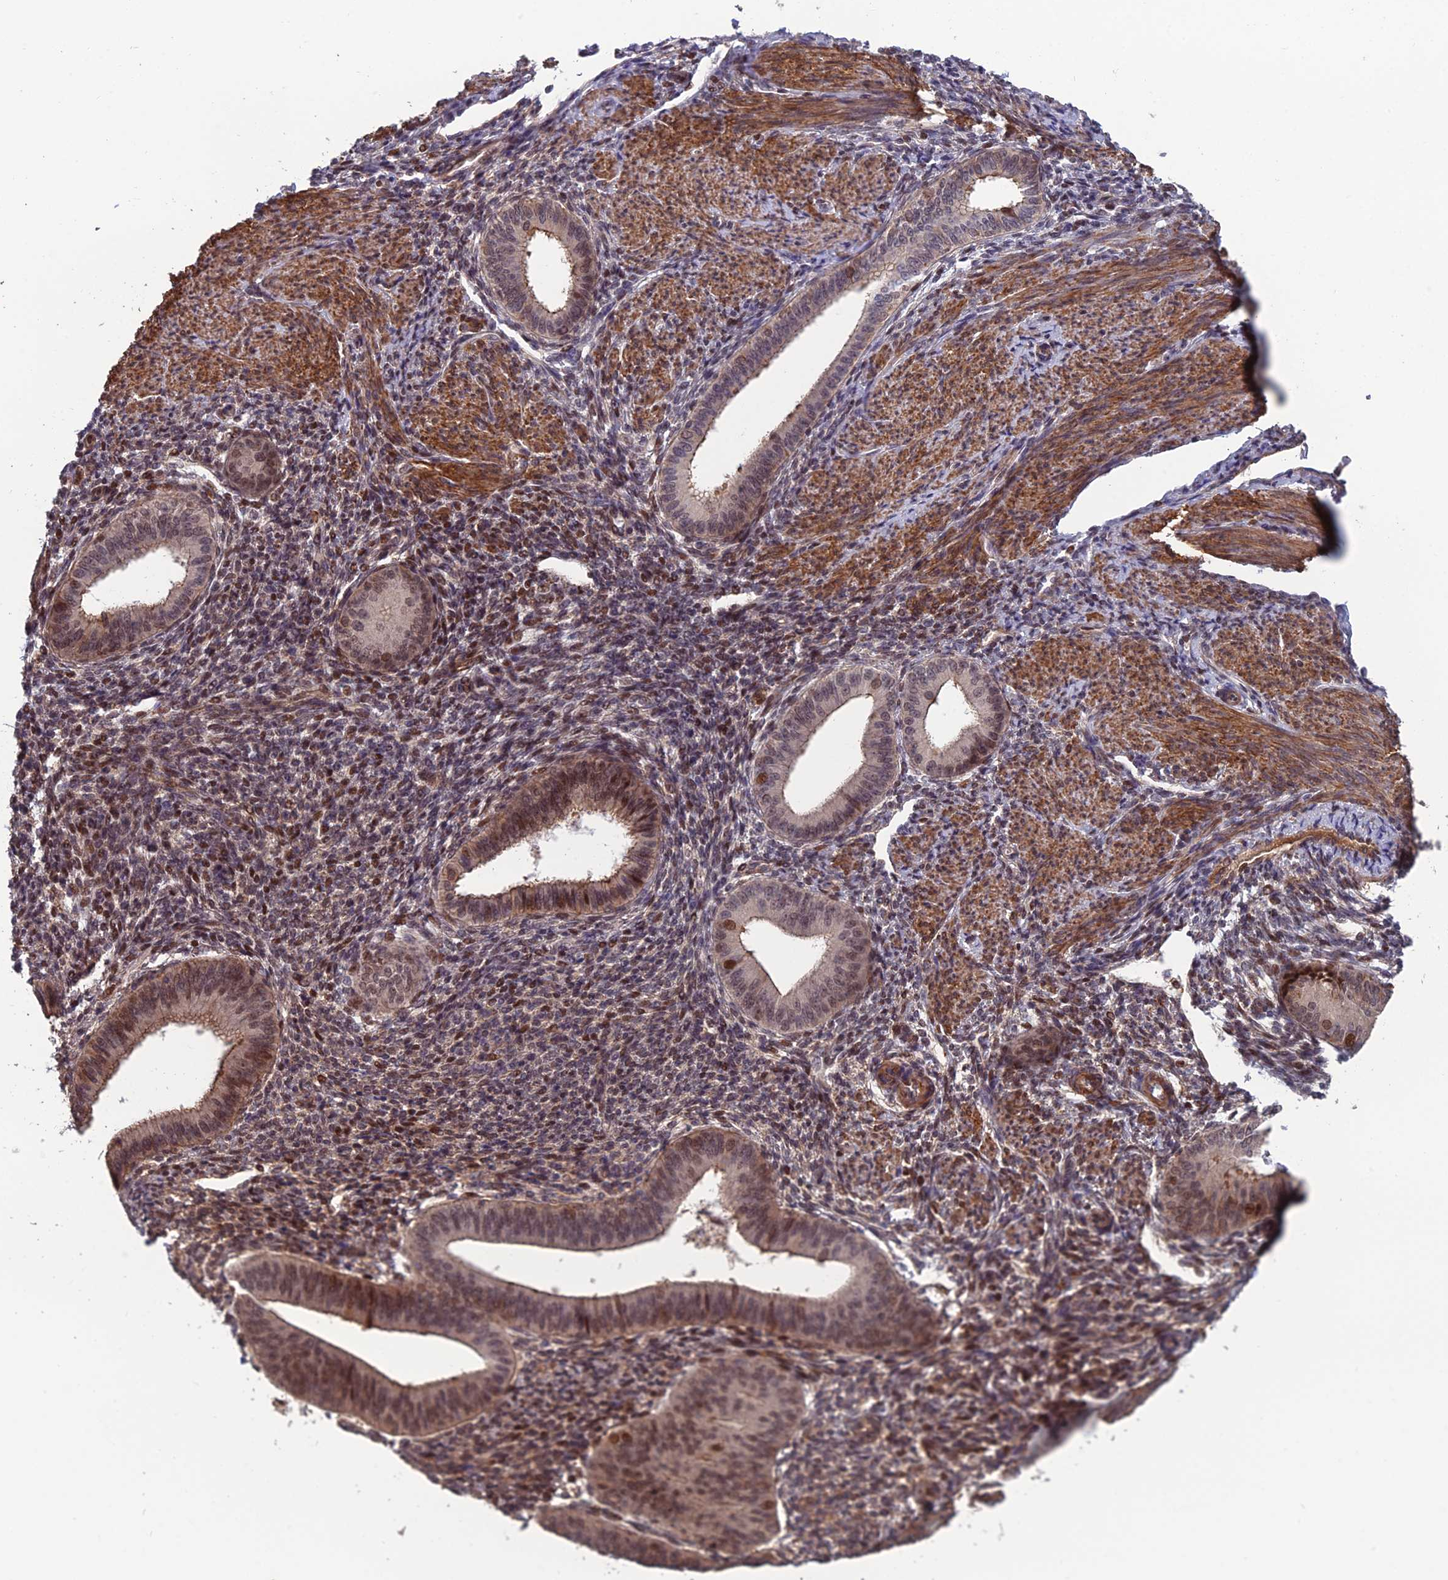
{"staining": {"intensity": "moderate", "quantity": "25%-75%", "location": "nuclear"}, "tissue": "endometrium", "cell_type": "Cells in endometrial stroma", "image_type": "normal", "snomed": [{"axis": "morphology", "description": "Normal tissue, NOS"}, {"axis": "topography", "description": "Uterus"}, {"axis": "topography", "description": "Endometrium"}], "caption": "Protein staining reveals moderate nuclear positivity in approximately 25%-75% of cells in endometrial stroma in unremarkable endometrium. (Brightfield microscopy of DAB IHC at high magnification).", "gene": "CCDC183", "patient": {"sex": "female", "age": 48}}